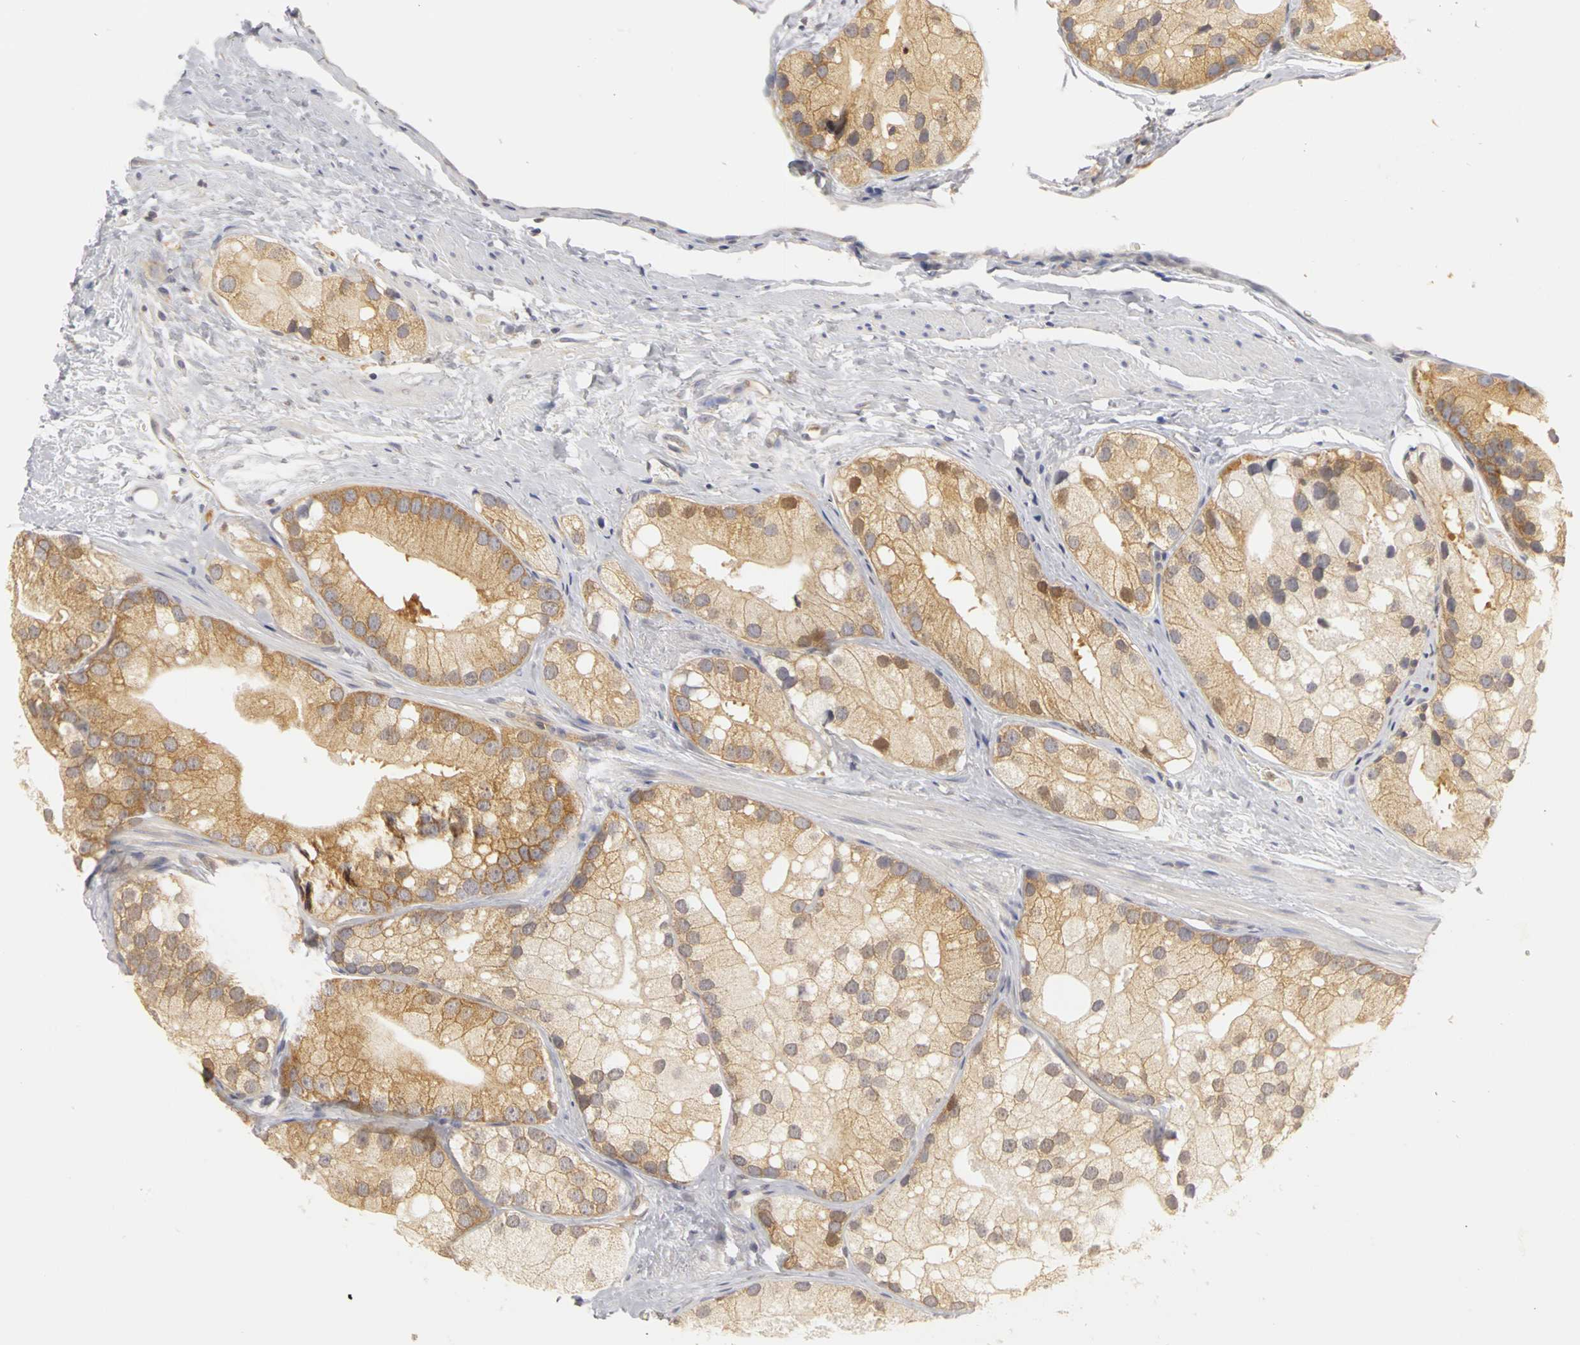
{"staining": {"intensity": "weak", "quantity": ">75%", "location": "cytoplasmic/membranous,nuclear"}, "tissue": "prostate cancer", "cell_type": "Tumor cells", "image_type": "cancer", "snomed": [{"axis": "morphology", "description": "Adenocarcinoma, Low grade"}, {"axis": "topography", "description": "Prostate"}], "caption": "Protein staining demonstrates weak cytoplasmic/membranous and nuclear expression in approximately >75% of tumor cells in prostate cancer (low-grade adenocarcinoma). The protein of interest is shown in brown color, while the nuclei are stained blue.", "gene": "IRAK1", "patient": {"sex": "male", "age": 69}}